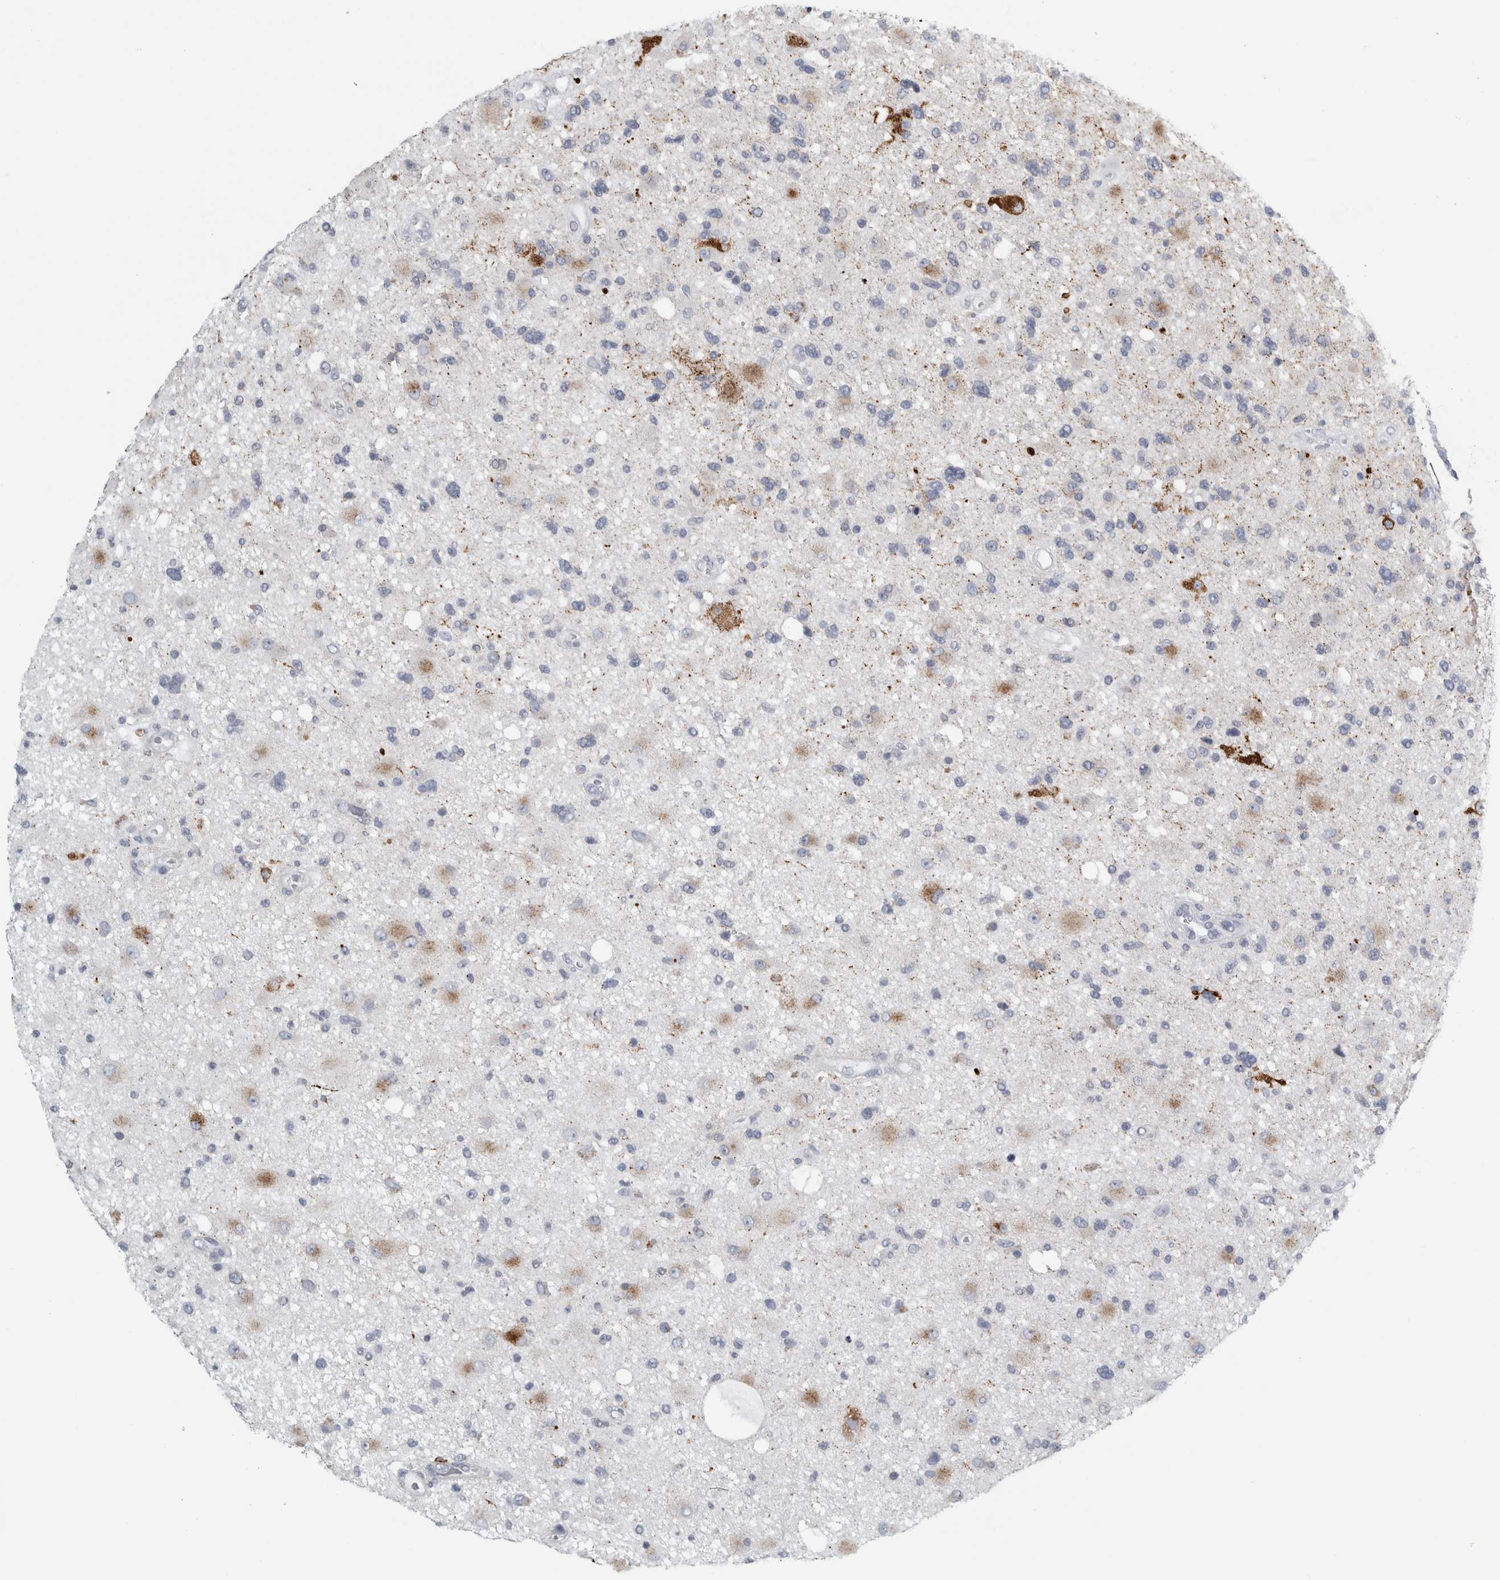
{"staining": {"intensity": "moderate", "quantity": "<25%", "location": "cytoplasmic/membranous"}, "tissue": "glioma", "cell_type": "Tumor cells", "image_type": "cancer", "snomed": [{"axis": "morphology", "description": "Glioma, malignant, High grade"}, {"axis": "topography", "description": "Brain"}], "caption": "Tumor cells exhibit low levels of moderate cytoplasmic/membranous expression in approximately <25% of cells in human malignant glioma (high-grade). (Brightfield microscopy of DAB IHC at high magnification).", "gene": "CPE", "patient": {"sex": "male", "age": 33}}